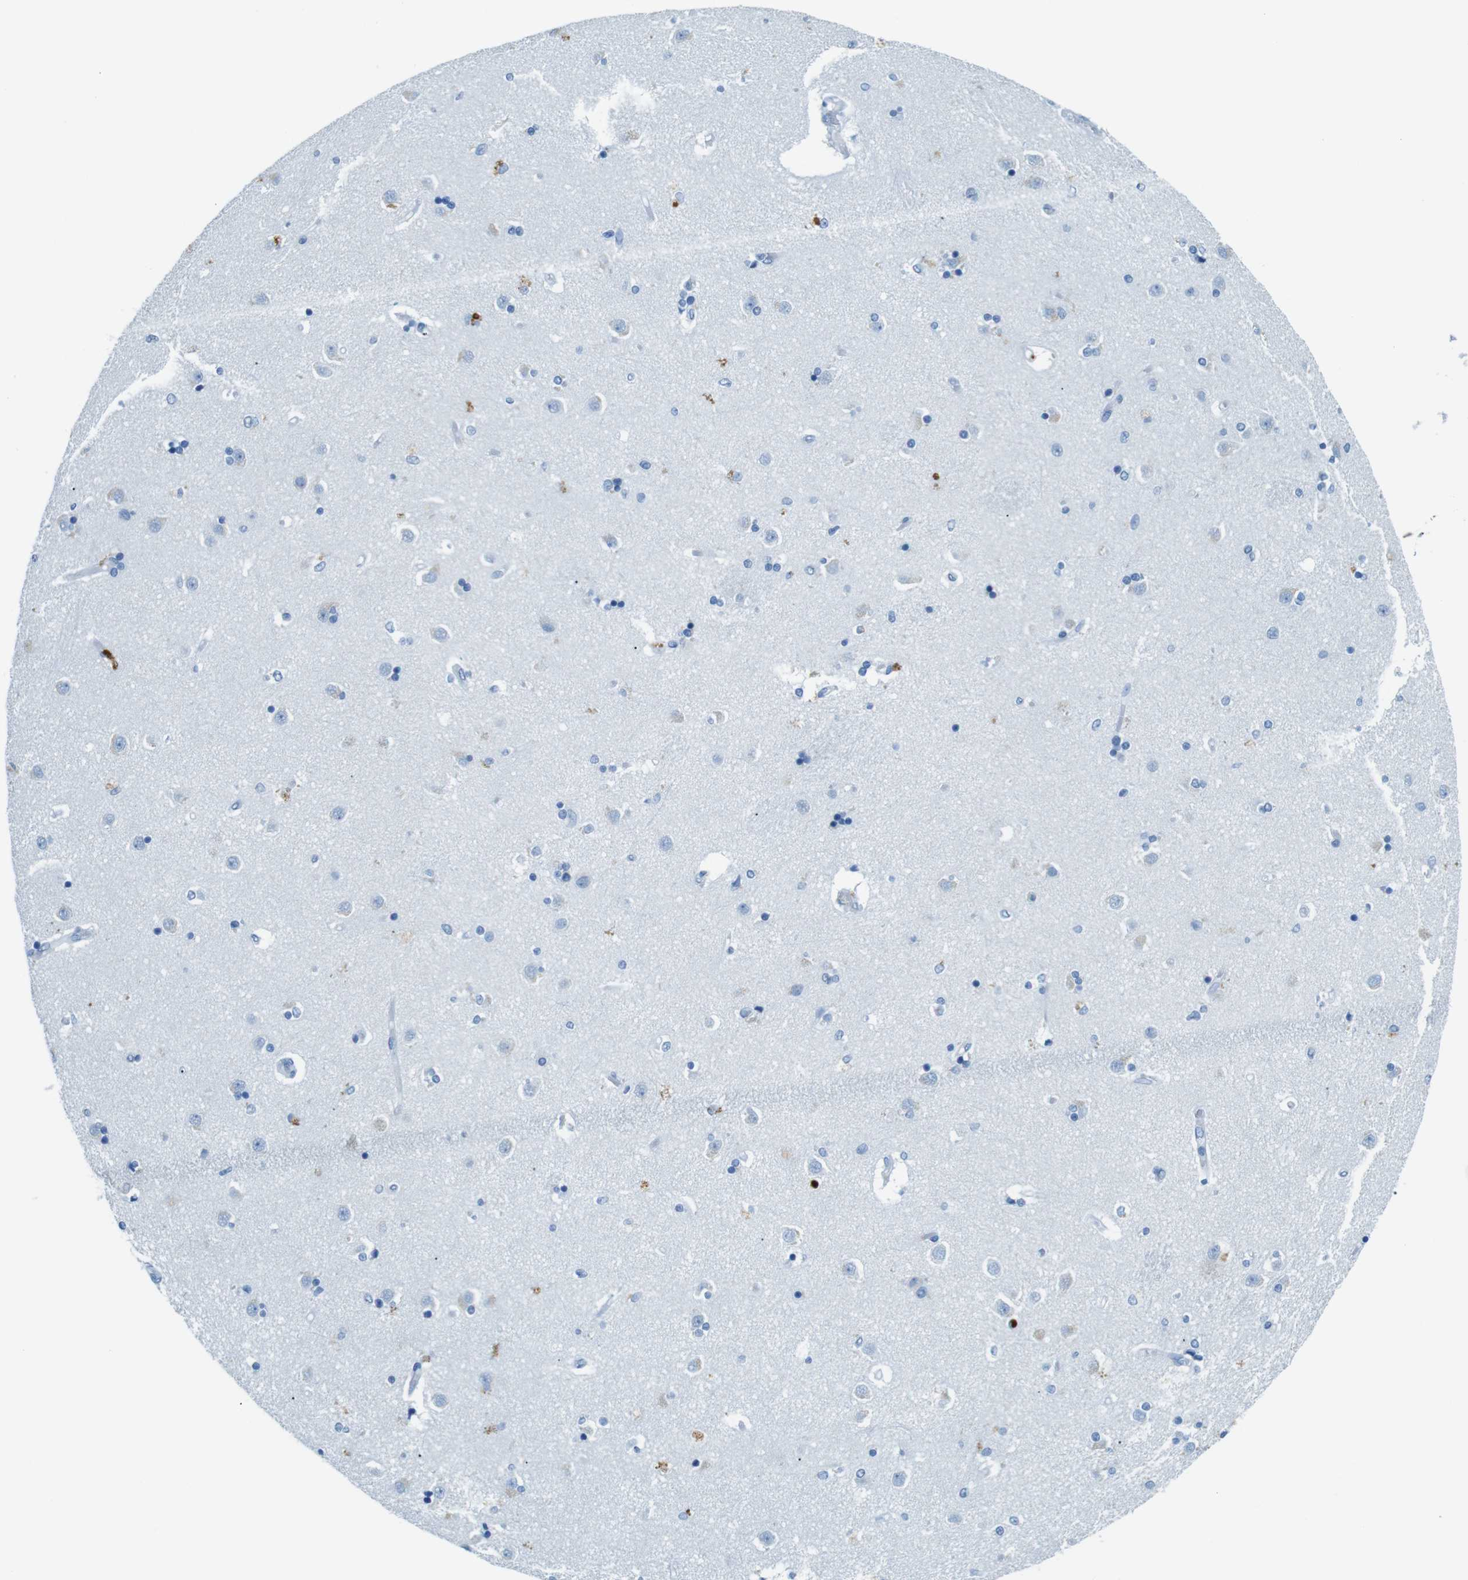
{"staining": {"intensity": "negative", "quantity": "none", "location": "none"}, "tissue": "caudate", "cell_type": "Glial cells", "image_type": "normal", "snomed": [{"axis": "morphology", "description": "Normal tissue, NOS"}, {"axis": "topography", "description": "Lateral ventricle wall"}], "caption": "Histopathology image shows no protein expression in glial cells of normal caudate.", "gene": "MCEMP1", "patient": {"sex": "female", "age": 54}}